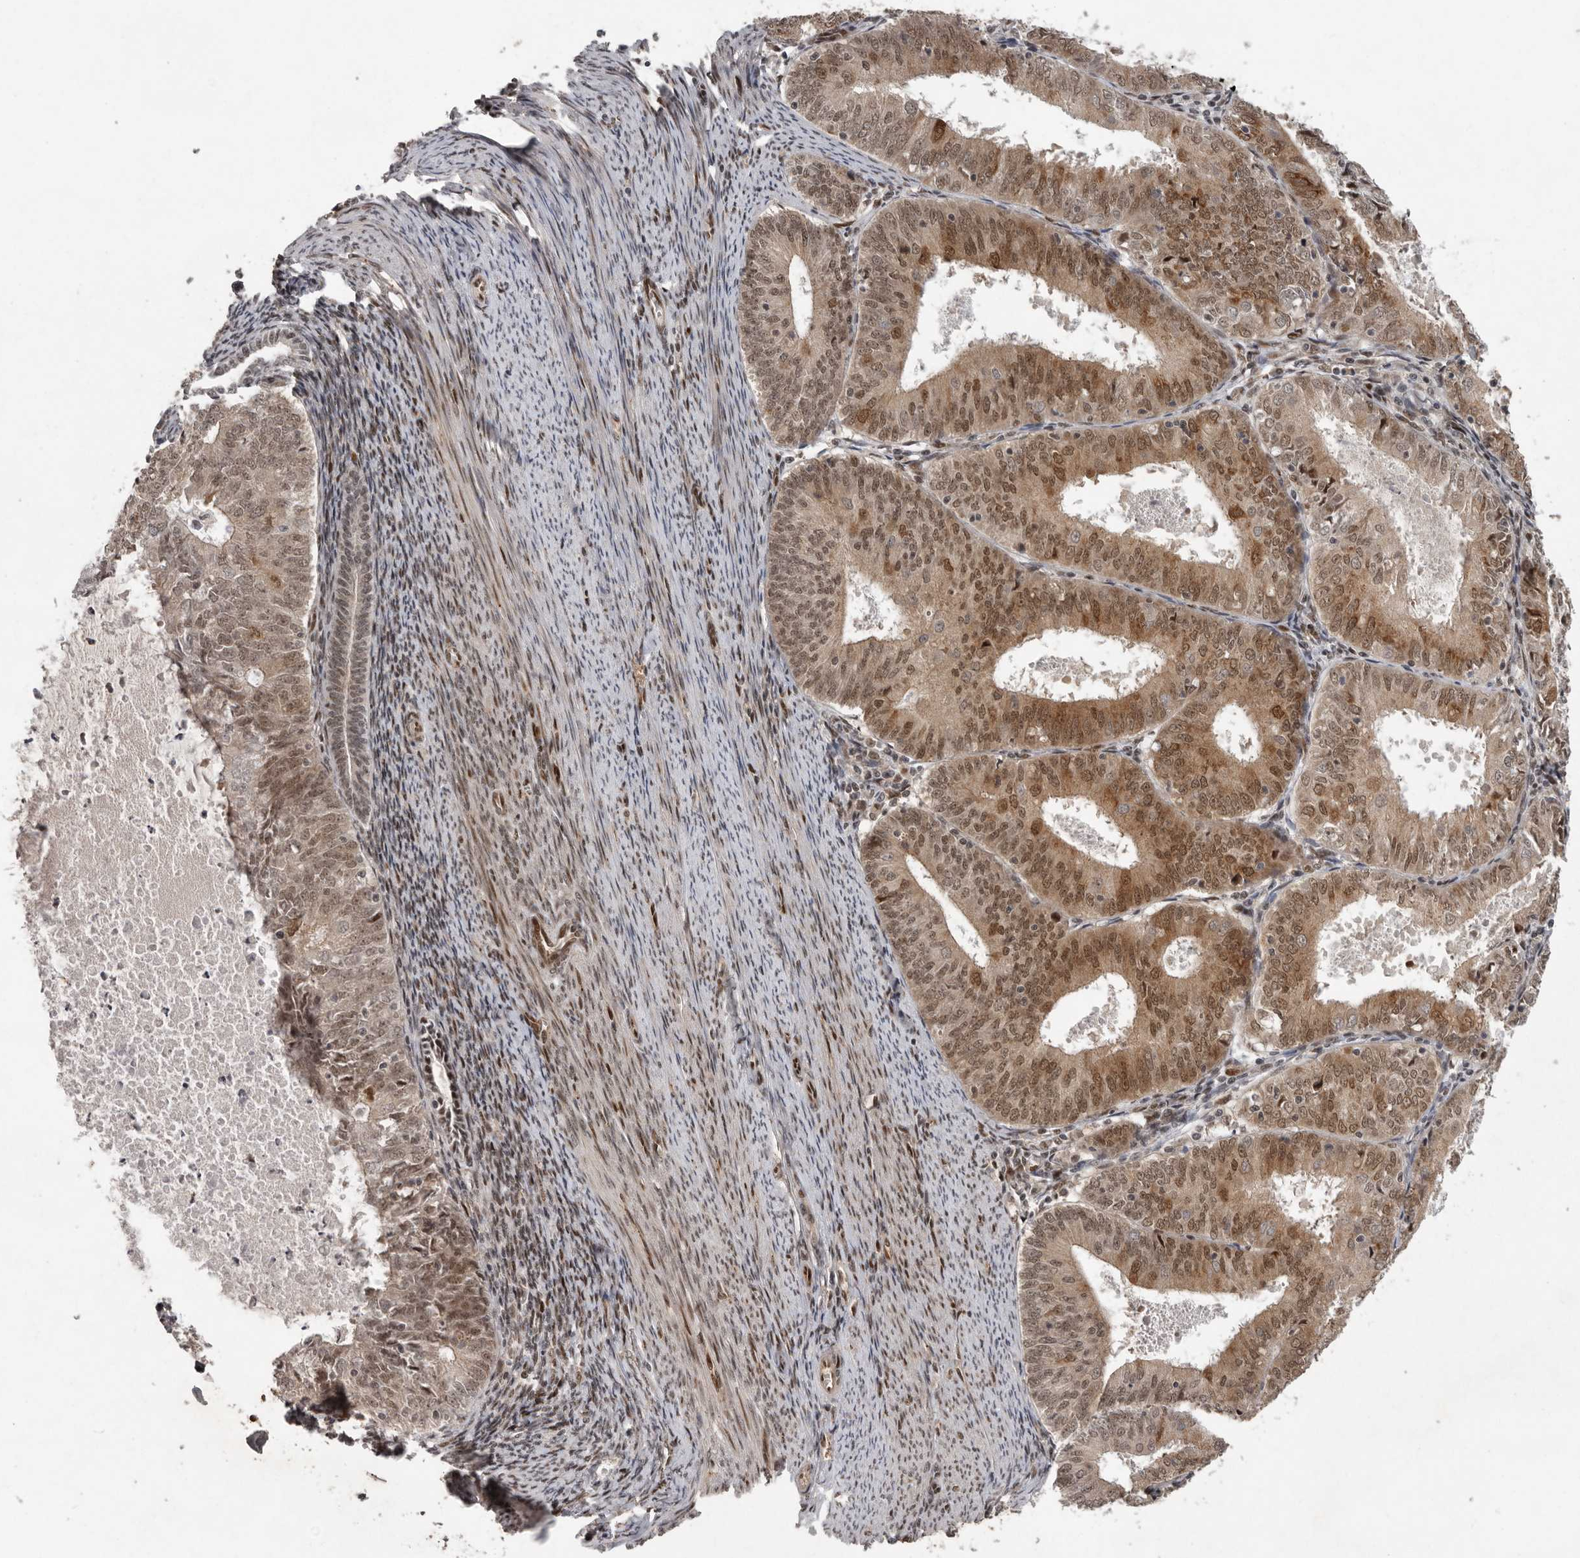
{"staining": {"intensity": "moderate", "quantity": ">75%", "location": "cytoplasmic/membranous,nuclear"}, "tissue": "endometrial cancer", "cell_type": "Tumor cells", "image_type": "cancer", "snomed": [{"axis": "morphology", "description": "Adenocarcinoma, NOS"}, {"axis": "topography", "description": "Endometrium"}], "caption": "Immunohistochemical staining of endometrial adenocarcinoma reveals medium levels of moderate cytoplasmic/membranous and nuclear expression in approximately >75% of tumor cells. Immunohistochemistry stains the protein of interest in brown and the nuclei are stained blue.", "gene": "CDC27", "patient": {"sex": "female", "age": 57}}